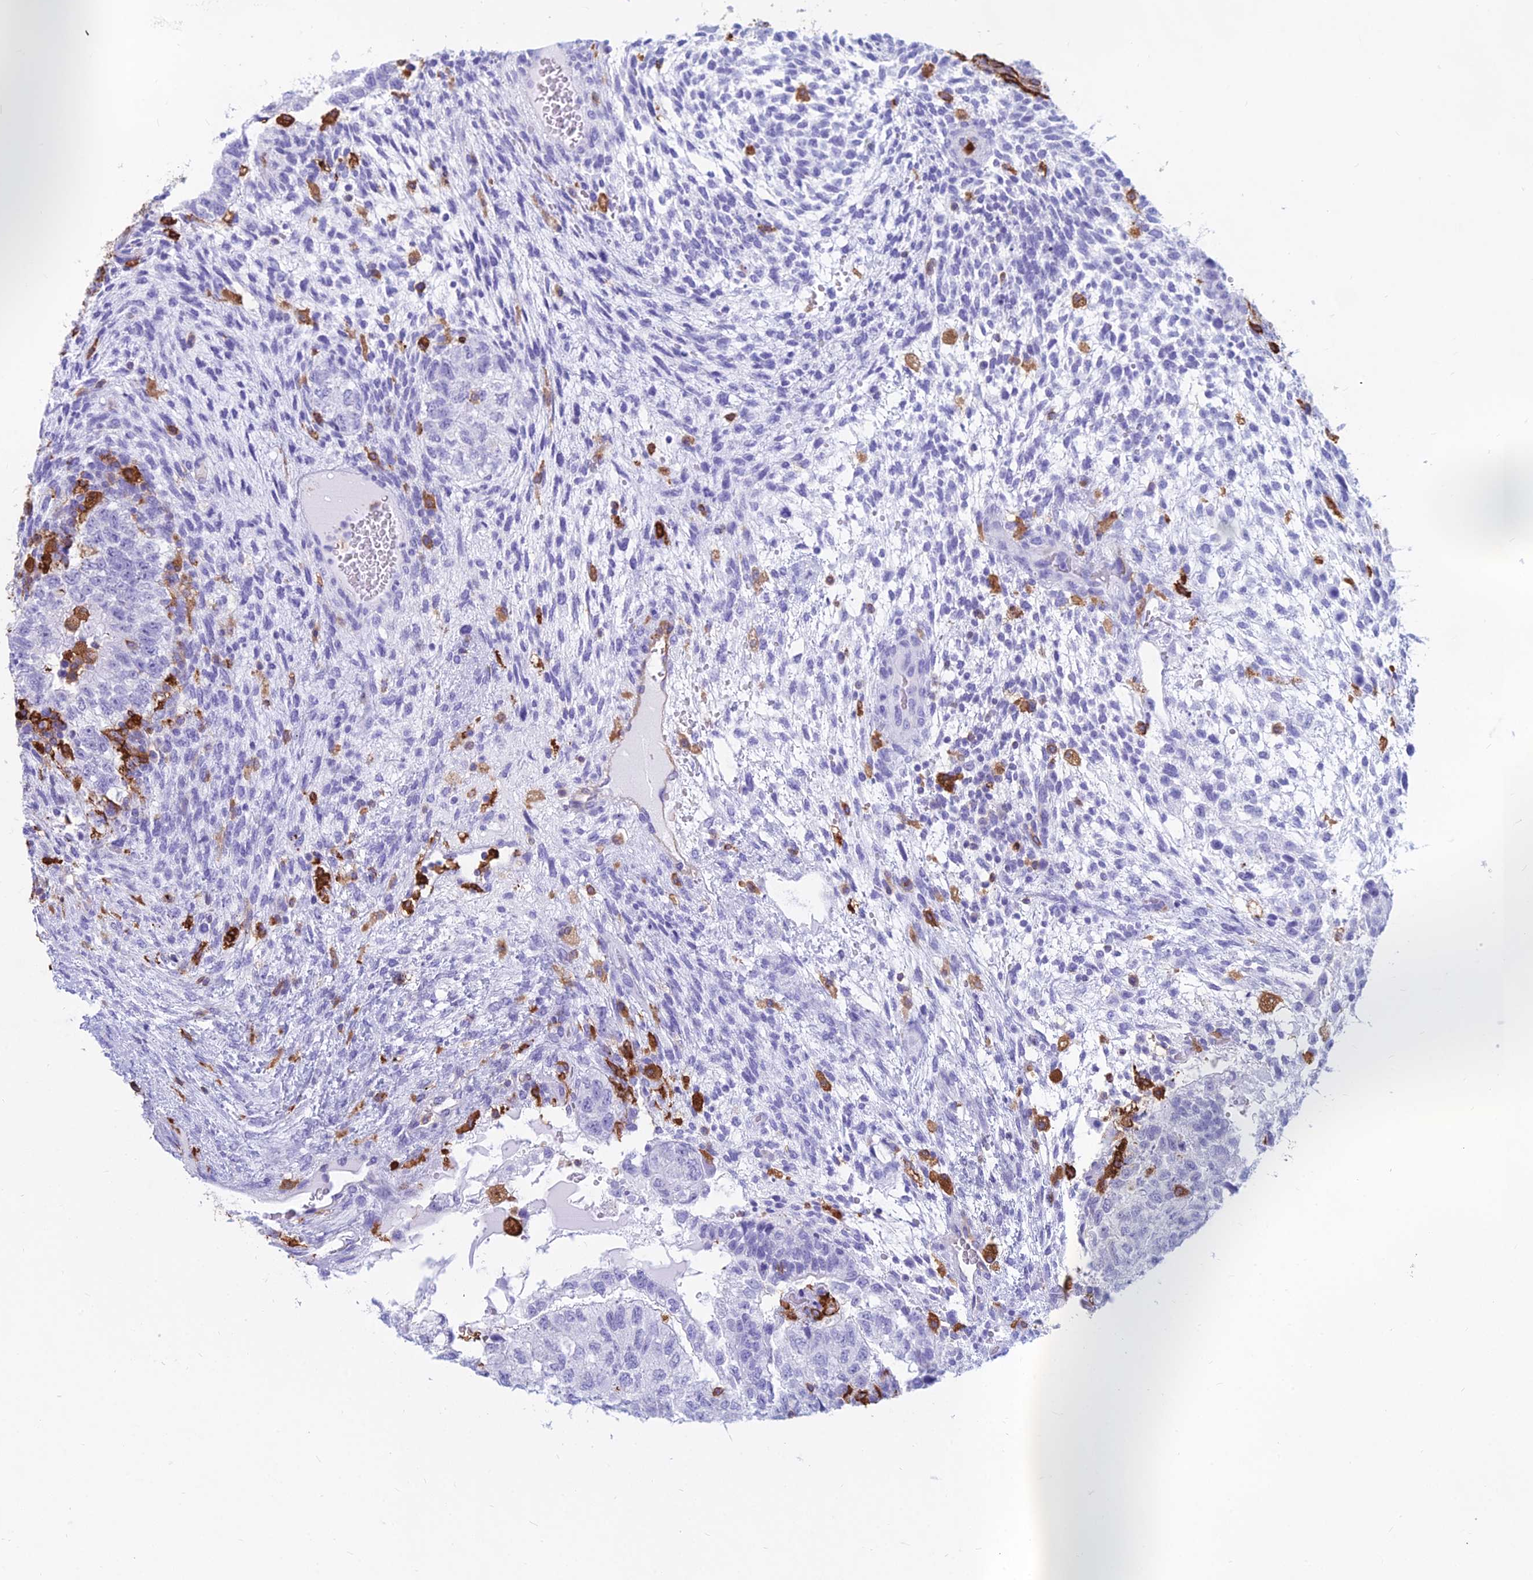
{"staining": {"intensity": "negative", "quantity": "none", "location": "none"}, "tissue": "testis cancer", "cell_type": "Tumor cells", "image_type": "cancer", "snomed": [{"axis": "morphology", "description": "Normal tissue, NOS"}, {"axis": "morphology", "description": "Carcinoma, Embryonal, NOS"}, {"axis": "topography", "description": "Testis"}], "caption": "Protein analysis of testis embryonal carcinoma displays no significant staining in tumor cells.", "gene": "HLA-DRB1", "patient": {"sex": "male", "age": 36}}